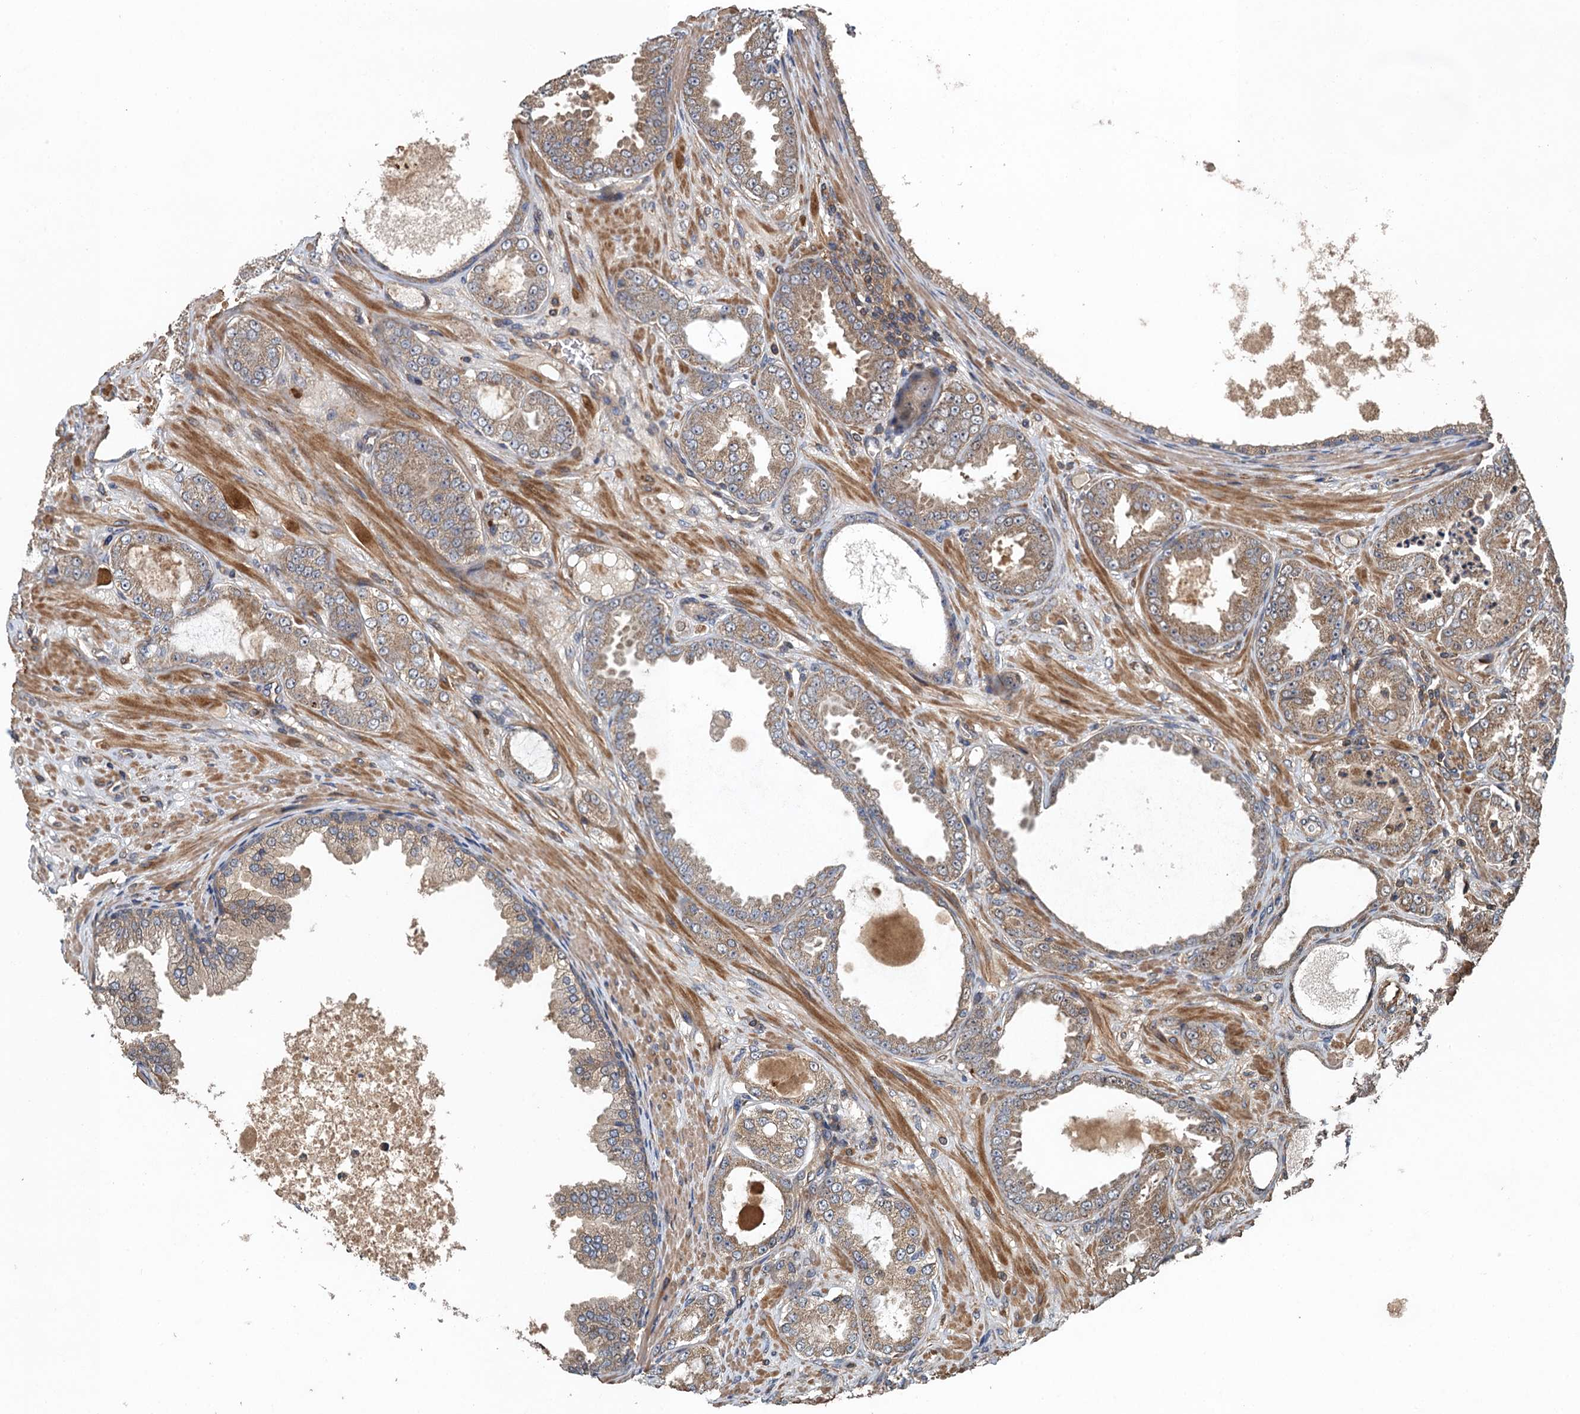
{"staining": {"intensity": "weak", "quantity": ">75%", "location": "cytoplasmic/membranous"}, "tissue": "prostate cancer", "cell_type": "Tumor cells", "image_type": "cancer", "snomed": [{"axis": "morphology", "description": "Adenocarcinoma, Low grade"}, {"axis": "topography", "description": "Prostate"}], "caption": "Immunohistochemistry image of neoplastic tissue: prostate low-grade adenocarcinoma stained using immunohistochemistry (IHC) reveals low levels of weak protein expression localized specifically in the cytoplasmic/membranous of tumor cells, appearing as a cytoplasmic/membranous brown color.", "gene": "BORCS5", "patient": {"sex": "male", "age": 63}}